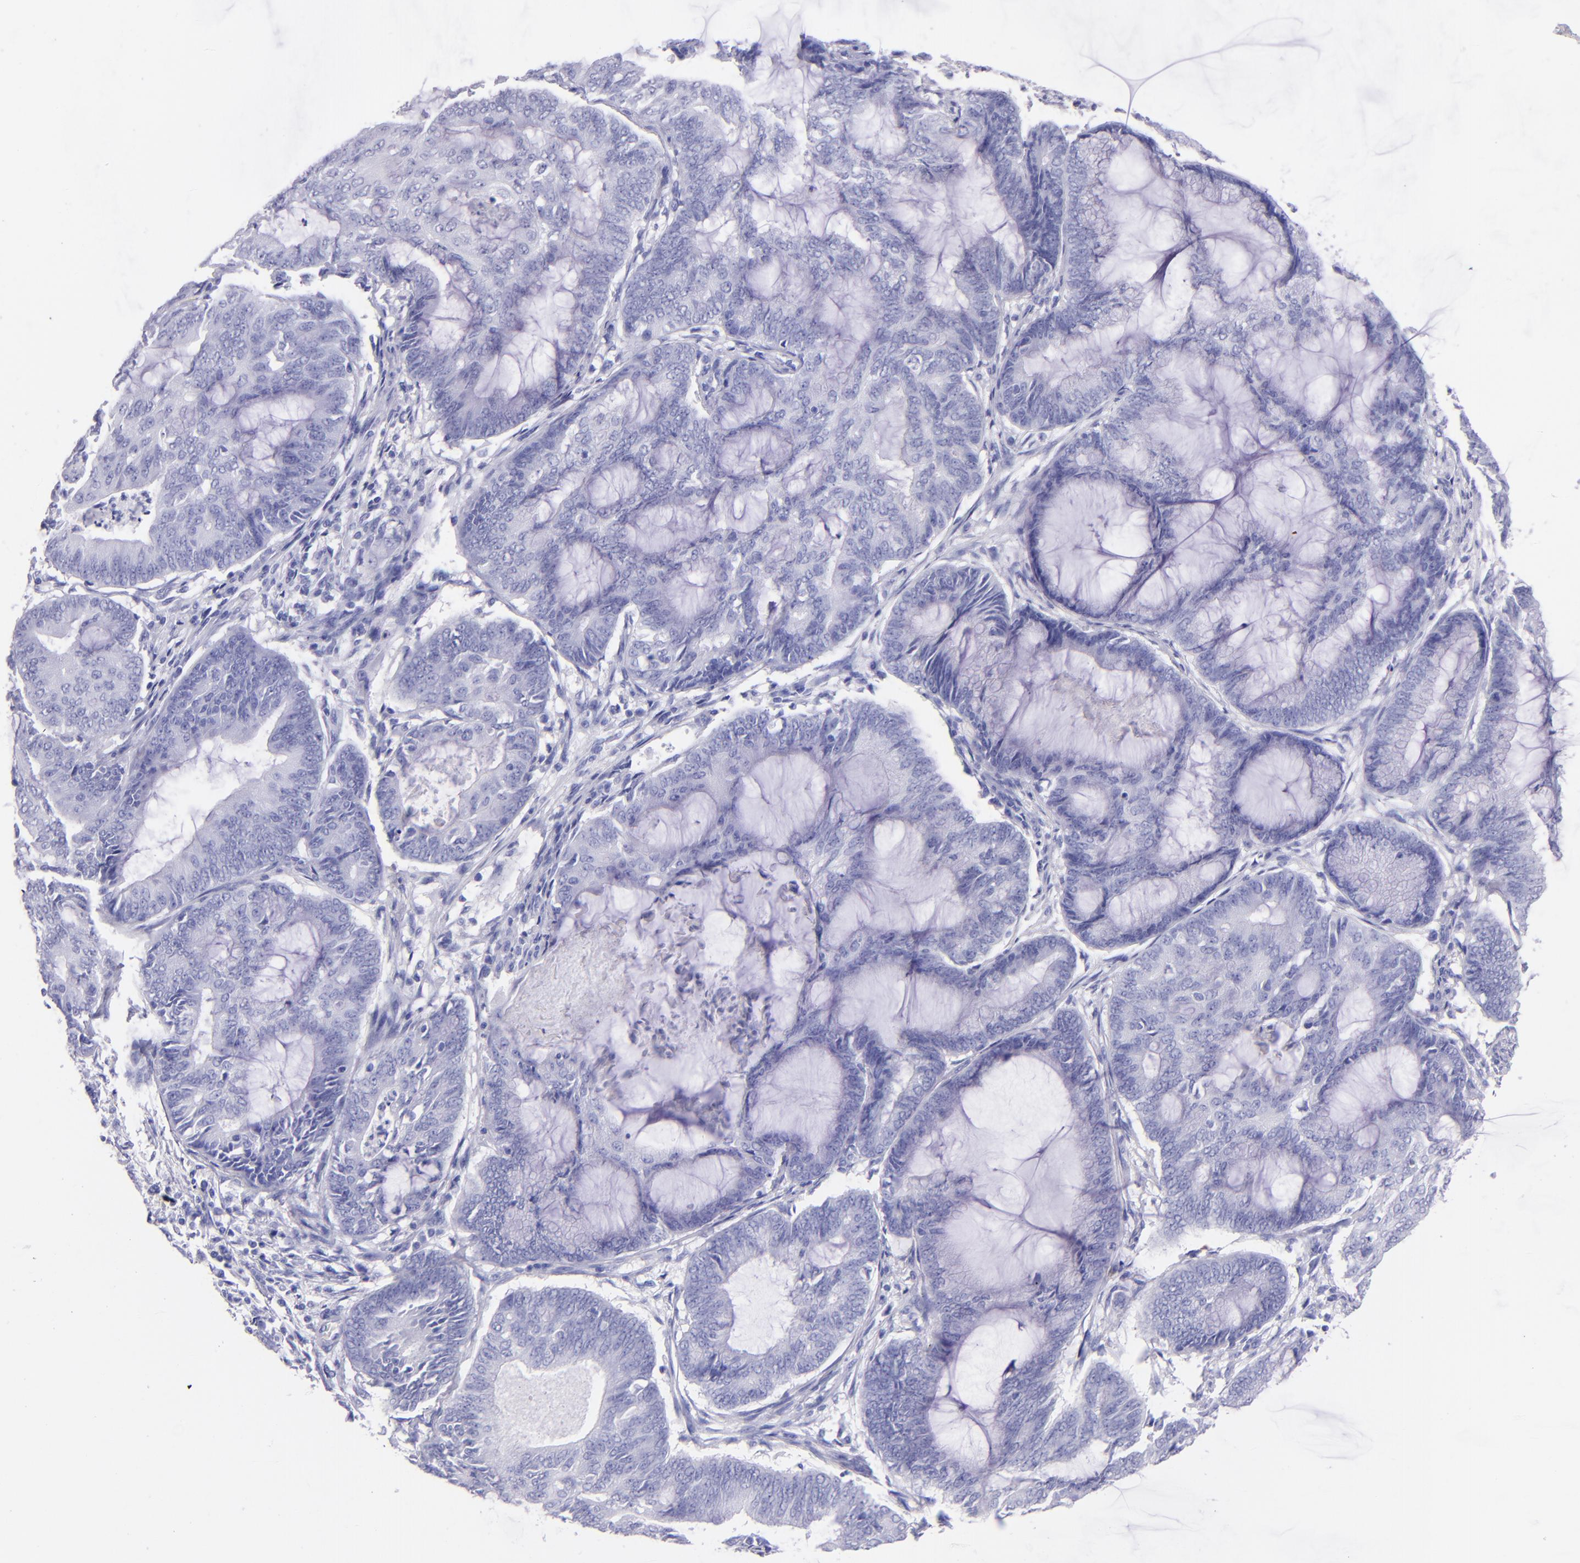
{"staining": {"intensity": "negative", "quantity": "none", "location": "none"}, "tissue": "endometrial cancer", "cell_type": "Tumor cells", "image_type": "cancer", "snomed": [{"axis": "morphology", "description": "Adenocarcinoma, NOS"}, {"axis": "topography", "description": "Endometrium"}], "caption": "IHC micrograph of adenocarcinoma (endometrial) stained for a protein (brown), which reveals no positivity in tumor cells. Nuclei are stained in blue.", "gene": "SFTPA2", "patient": {"sex": "female", "age": 63}}